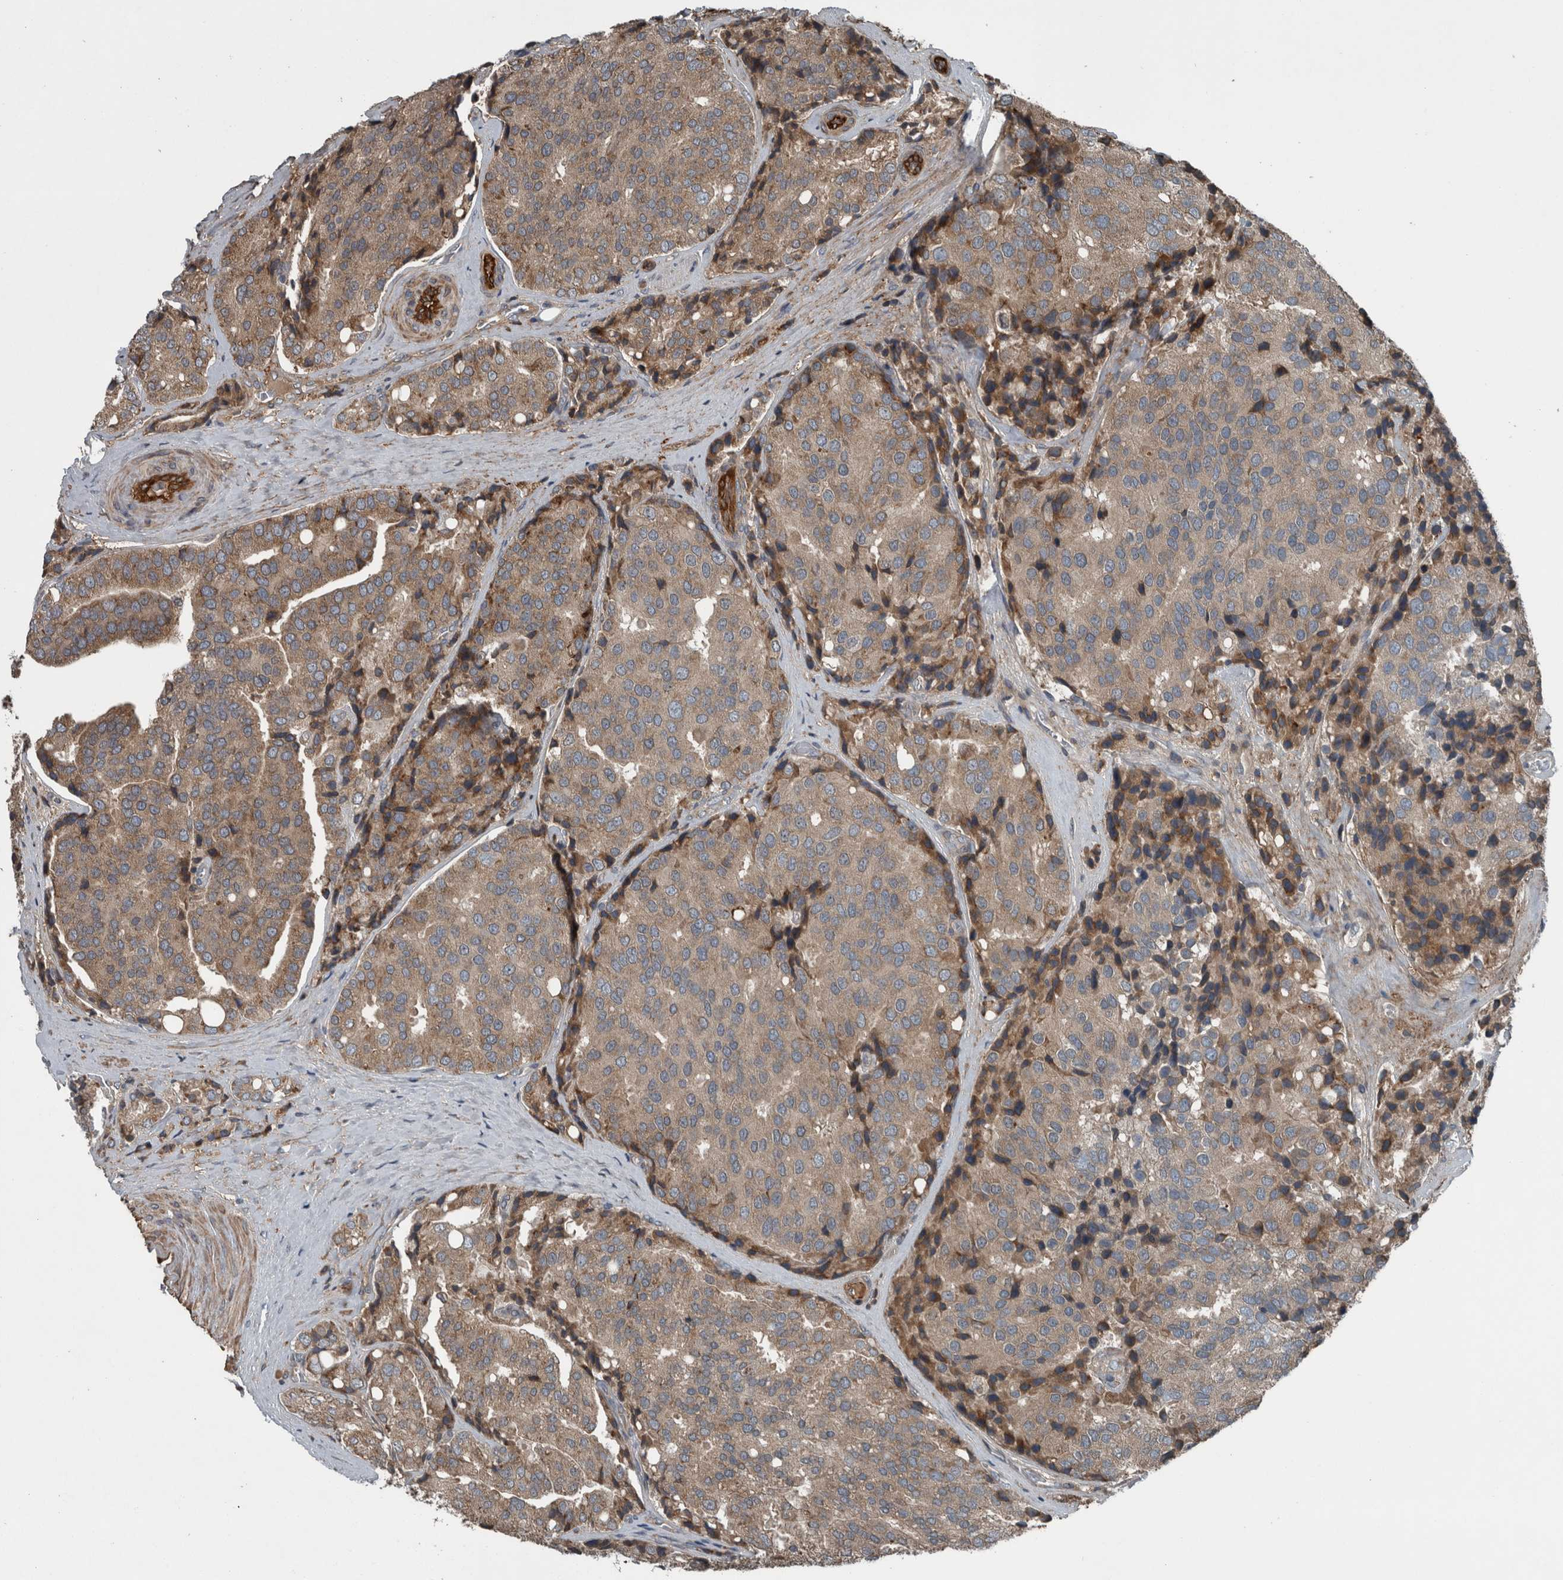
{"staining": {"intensity": "moderate", "quantity": ">75%", "location": "cytoplasmic/membranous"}, "tissue": "prostate cancer", "cell_type": "Tumor cells", "image_type": "cancer", "snomed": [{"axis": "morphology", "description": "Adenocarcinoma, High grade"}, {"axis": "topography", "description": "Prostate"}], "caption": "Human prostate cancer stained with a brown dye shows moderate cytoplasmic/membranous positive positivity in approximately >75% of tumor cells.", "gene": "EXOC8", "patient": {"sex": "male", "age": 50}}